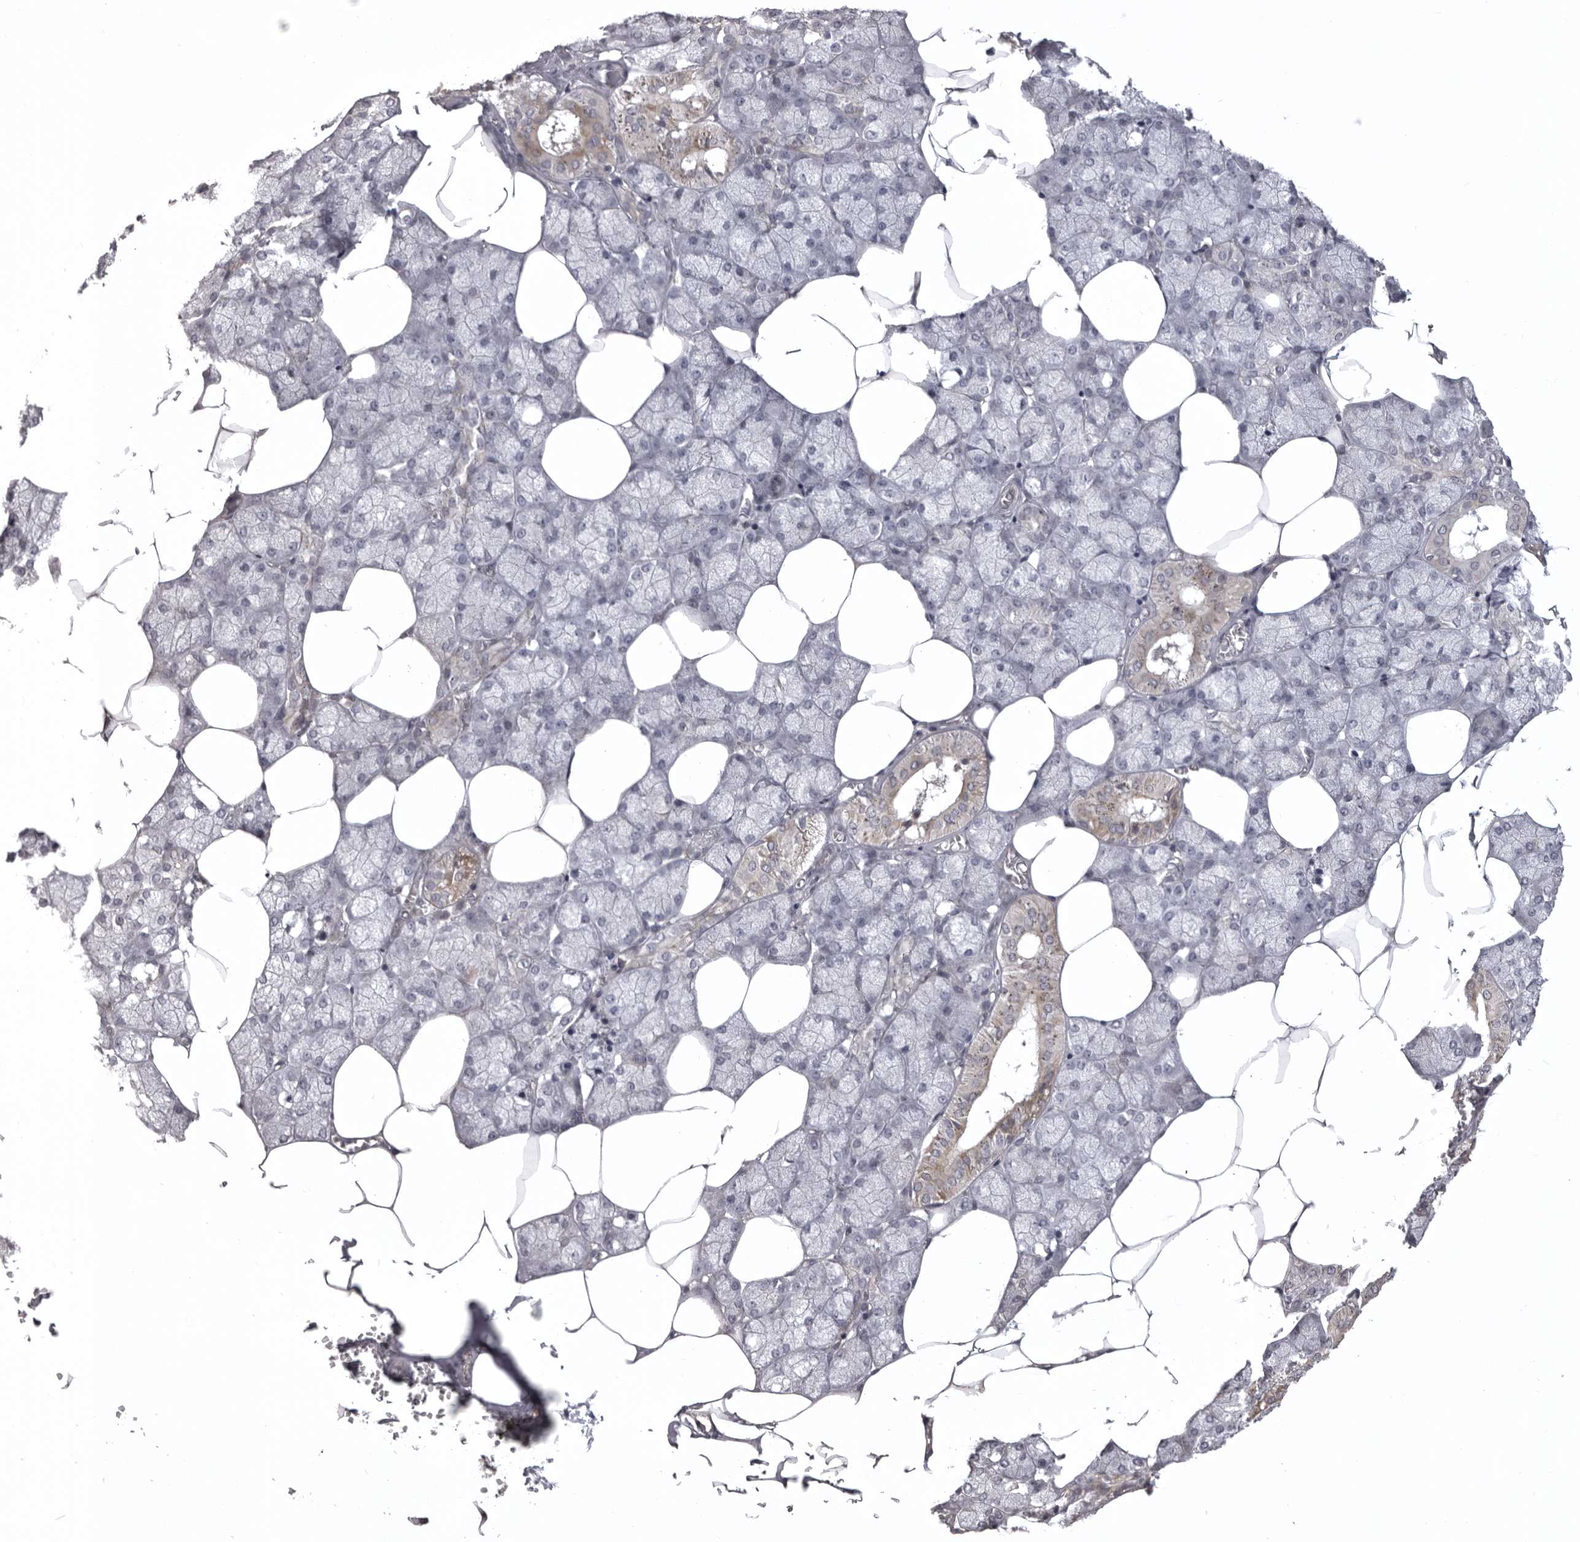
{"staining": {"intensity": "weak", "quantity": "25%-75%", "location": "cytoplasmic/membranous"}, "tissue": "salivary gland", "cell_type": "Glandular cells", "image_type": "normal", "snomed": [{"axis": "morphology", "description": "Normal tissue, NOS"}, {"axis": "topography", "description": "Salivary gland"}], "caption": "IHC image of benign human salivary gland stained for a protein (brown), which reveals low levels of weak cytoplasmic/membranous expression in approximately 25%-75% of glandular cells.", "gene": "NCEH1", "patient": {"sex": "male", "age": 62}}